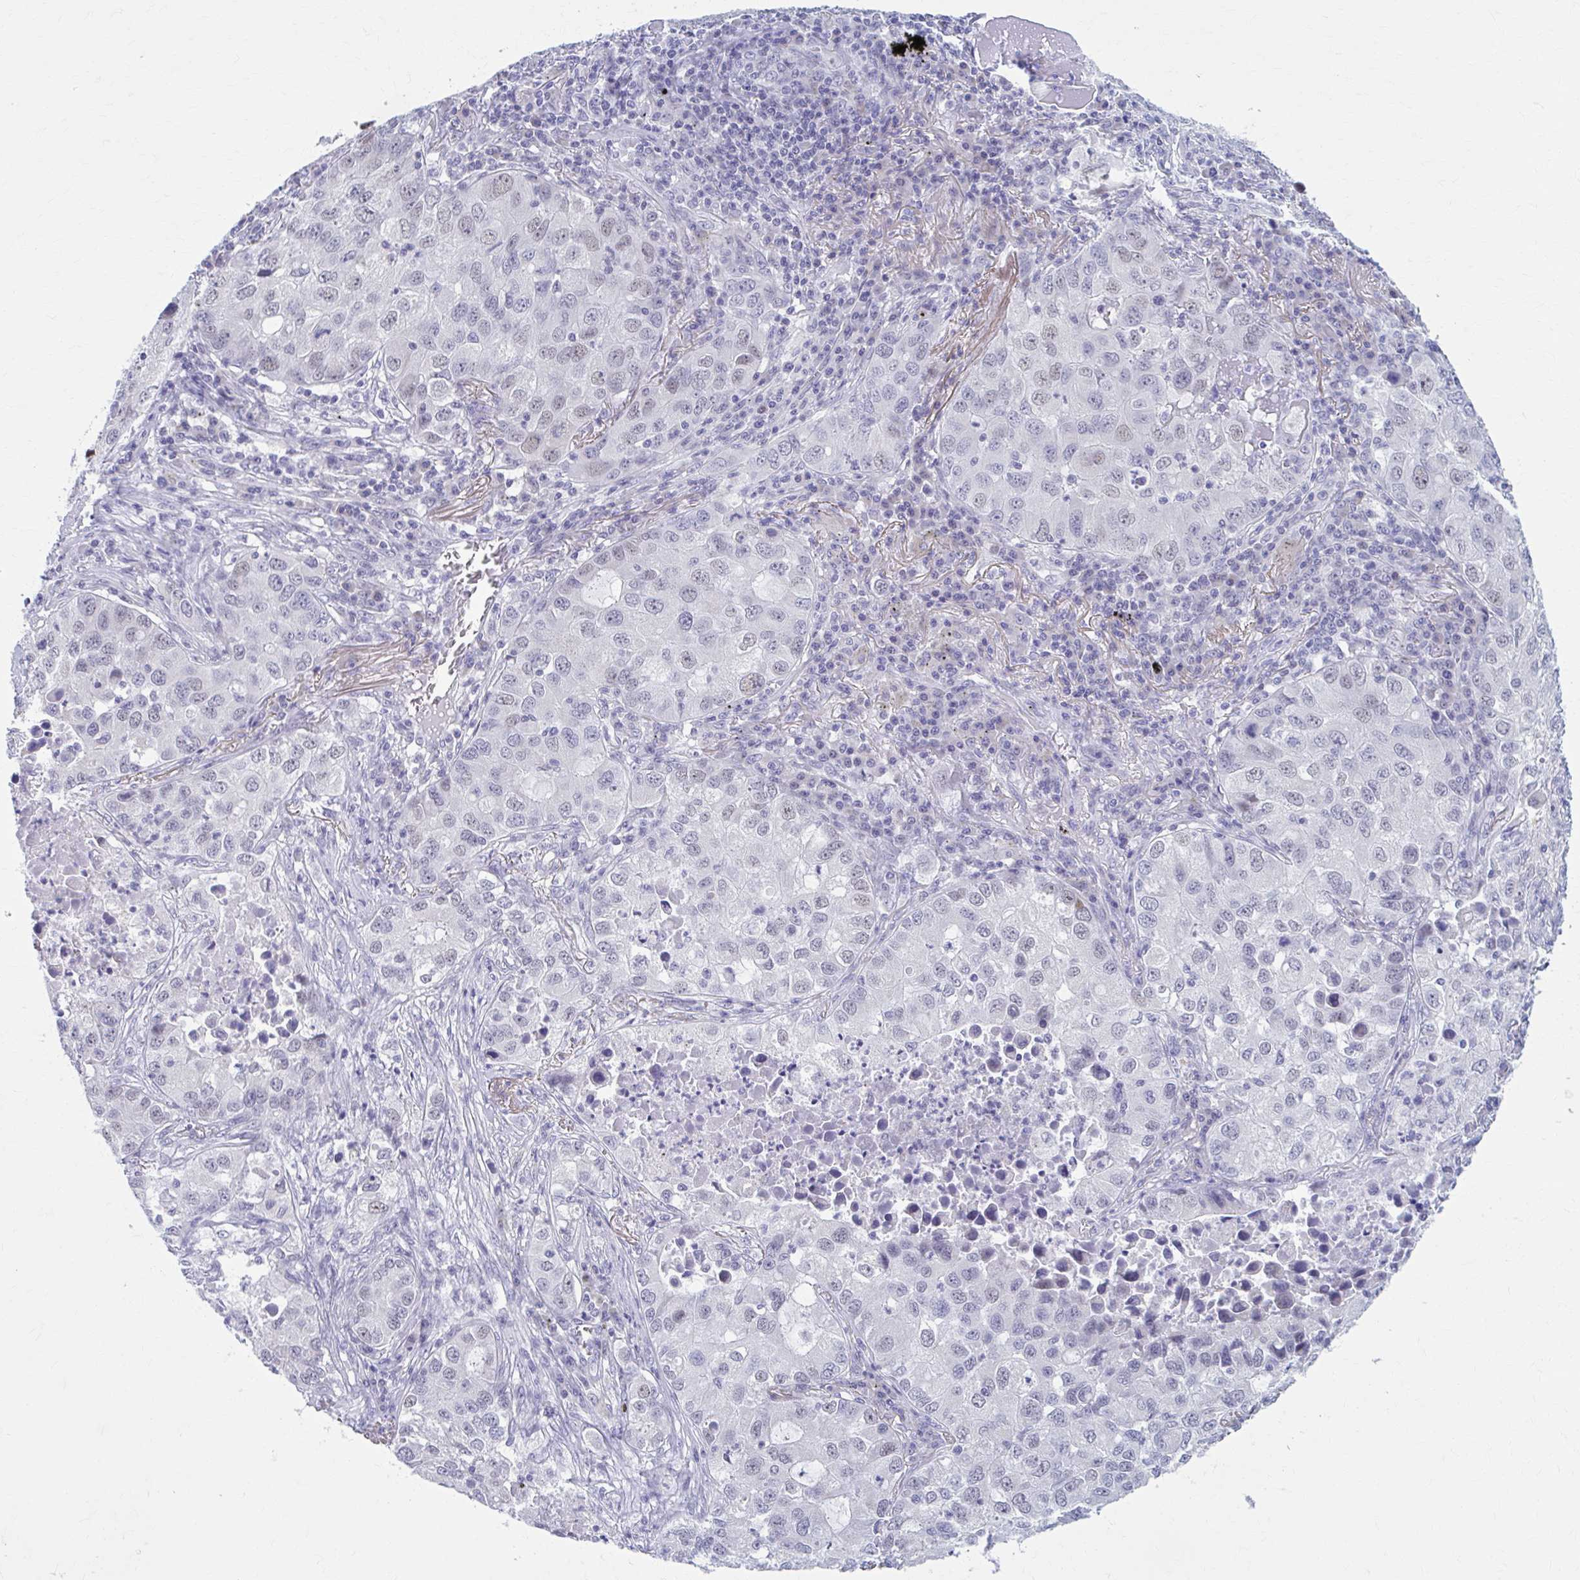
{"staining": {"intensity": "weak", "quantity": "<25%", "location": "nuclear"}, "tissue": "lung cancer", "cell_type": "Tumor cells", "image_type": "cancer", "snomed": [{"axis": "morphology", "description": "Normal morphology"}, {"axis": "morphology", "description": "Adenocarcinoma, NOS"}, {"axis": "topography", "description": "Lymph node"}, {"axis": "topography", "description": "Lung"}], "caption": "Tumor cells show no significant positivity in lung cancer. Brightfield microscopy of immunohistochemistry (IHC) stained with DAB (brown) and hematoxylin (blue), captured at high magnification.", "gene": "CCDC105", "patient": {"sex": "female", "age": 51}}